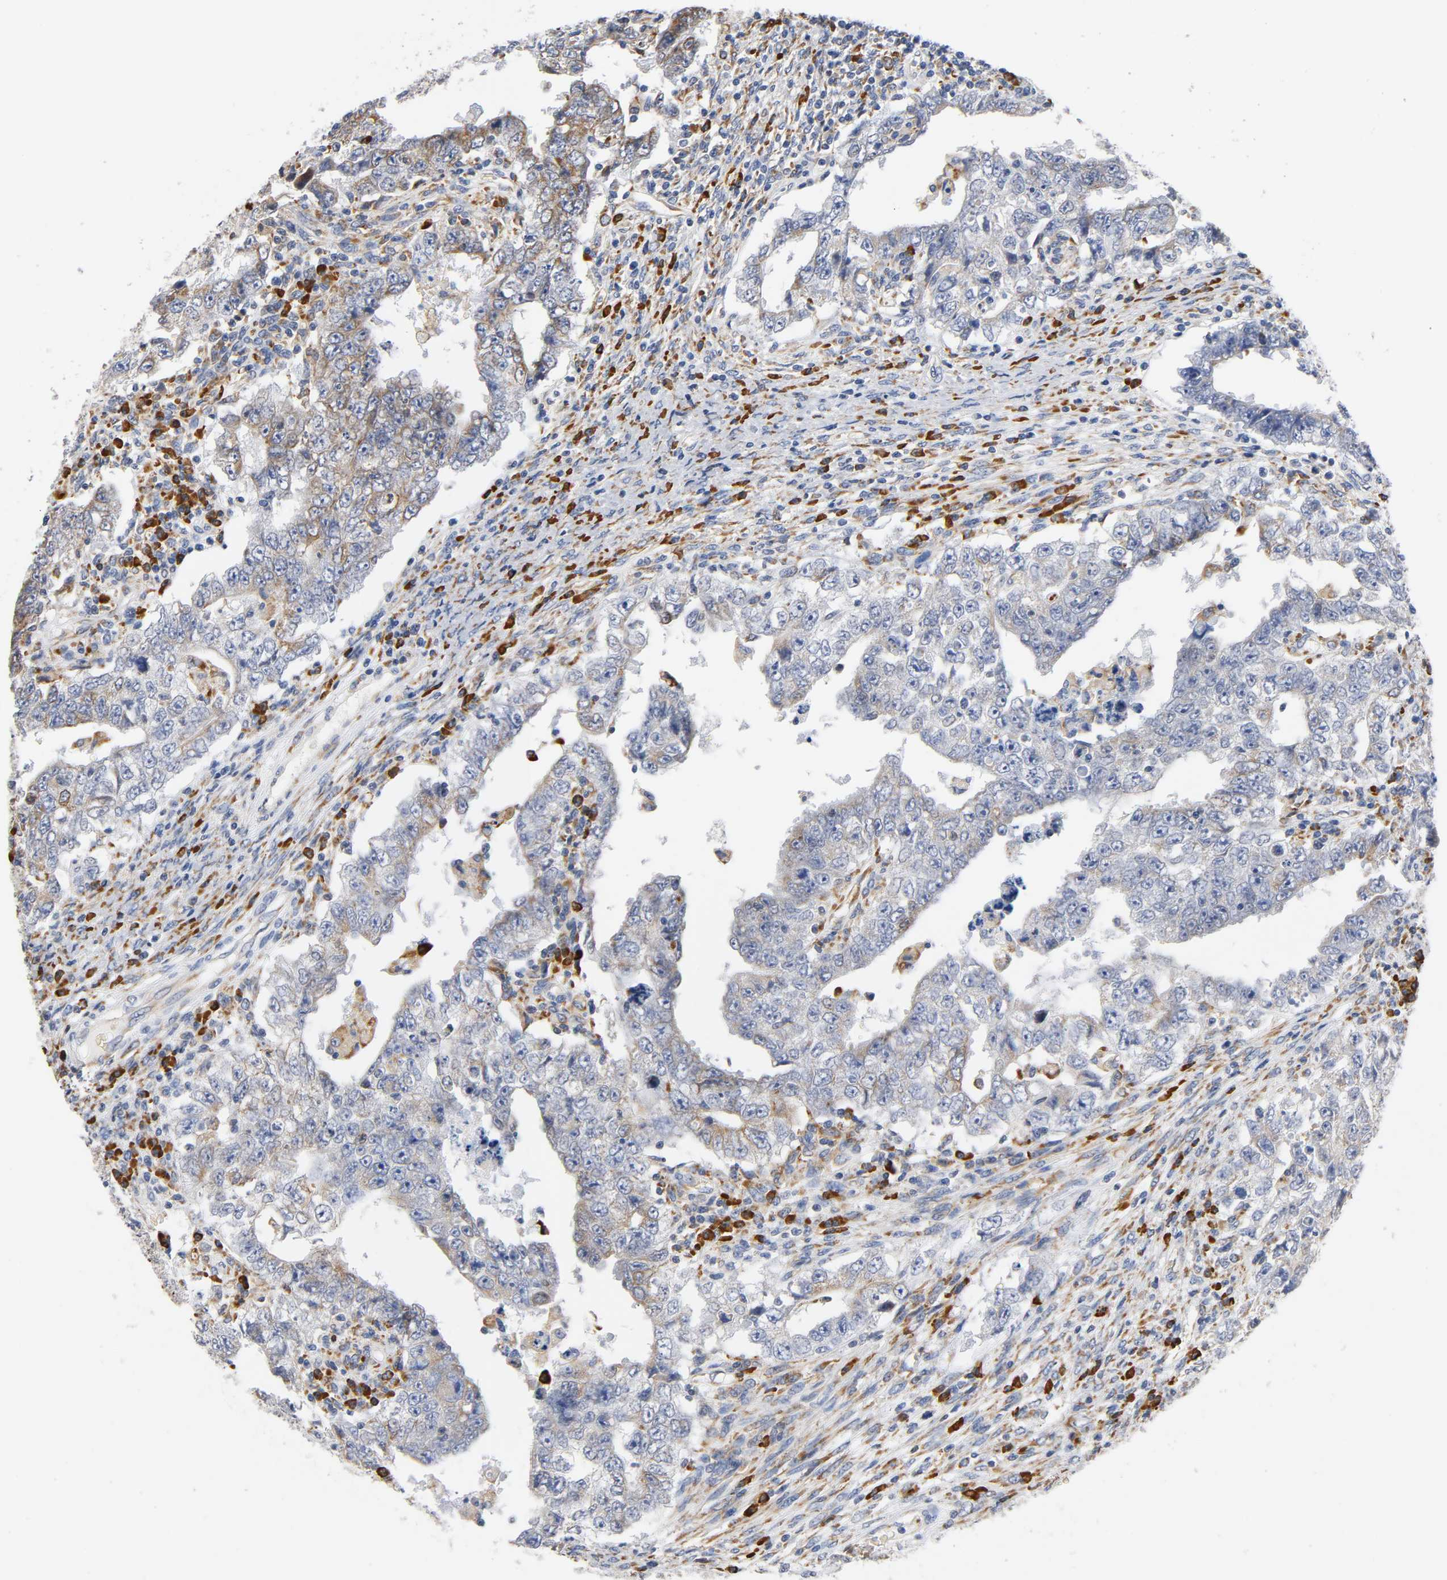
{"staining": {"intensity": "weak", "quantity": "25%-75%", "location": "cytoplasmic/membranous"}, "tissue": "testis cancer", "cell_type": "Tumor cells", "image_type": "cancer", "snomed": [{"axis": "morphology", "description": "Carcinoma, Embryonal, NOS"}, {"axis": "topography", "description": "Testis"}], "caption": "Tumor cells display weak cytoplasmic/membranous expression in about 25%-75% of cells in testis cancer (embryonal carcinoma).", "gene": "UCKL1", "patient": {"sex": "male", "age": 26}}